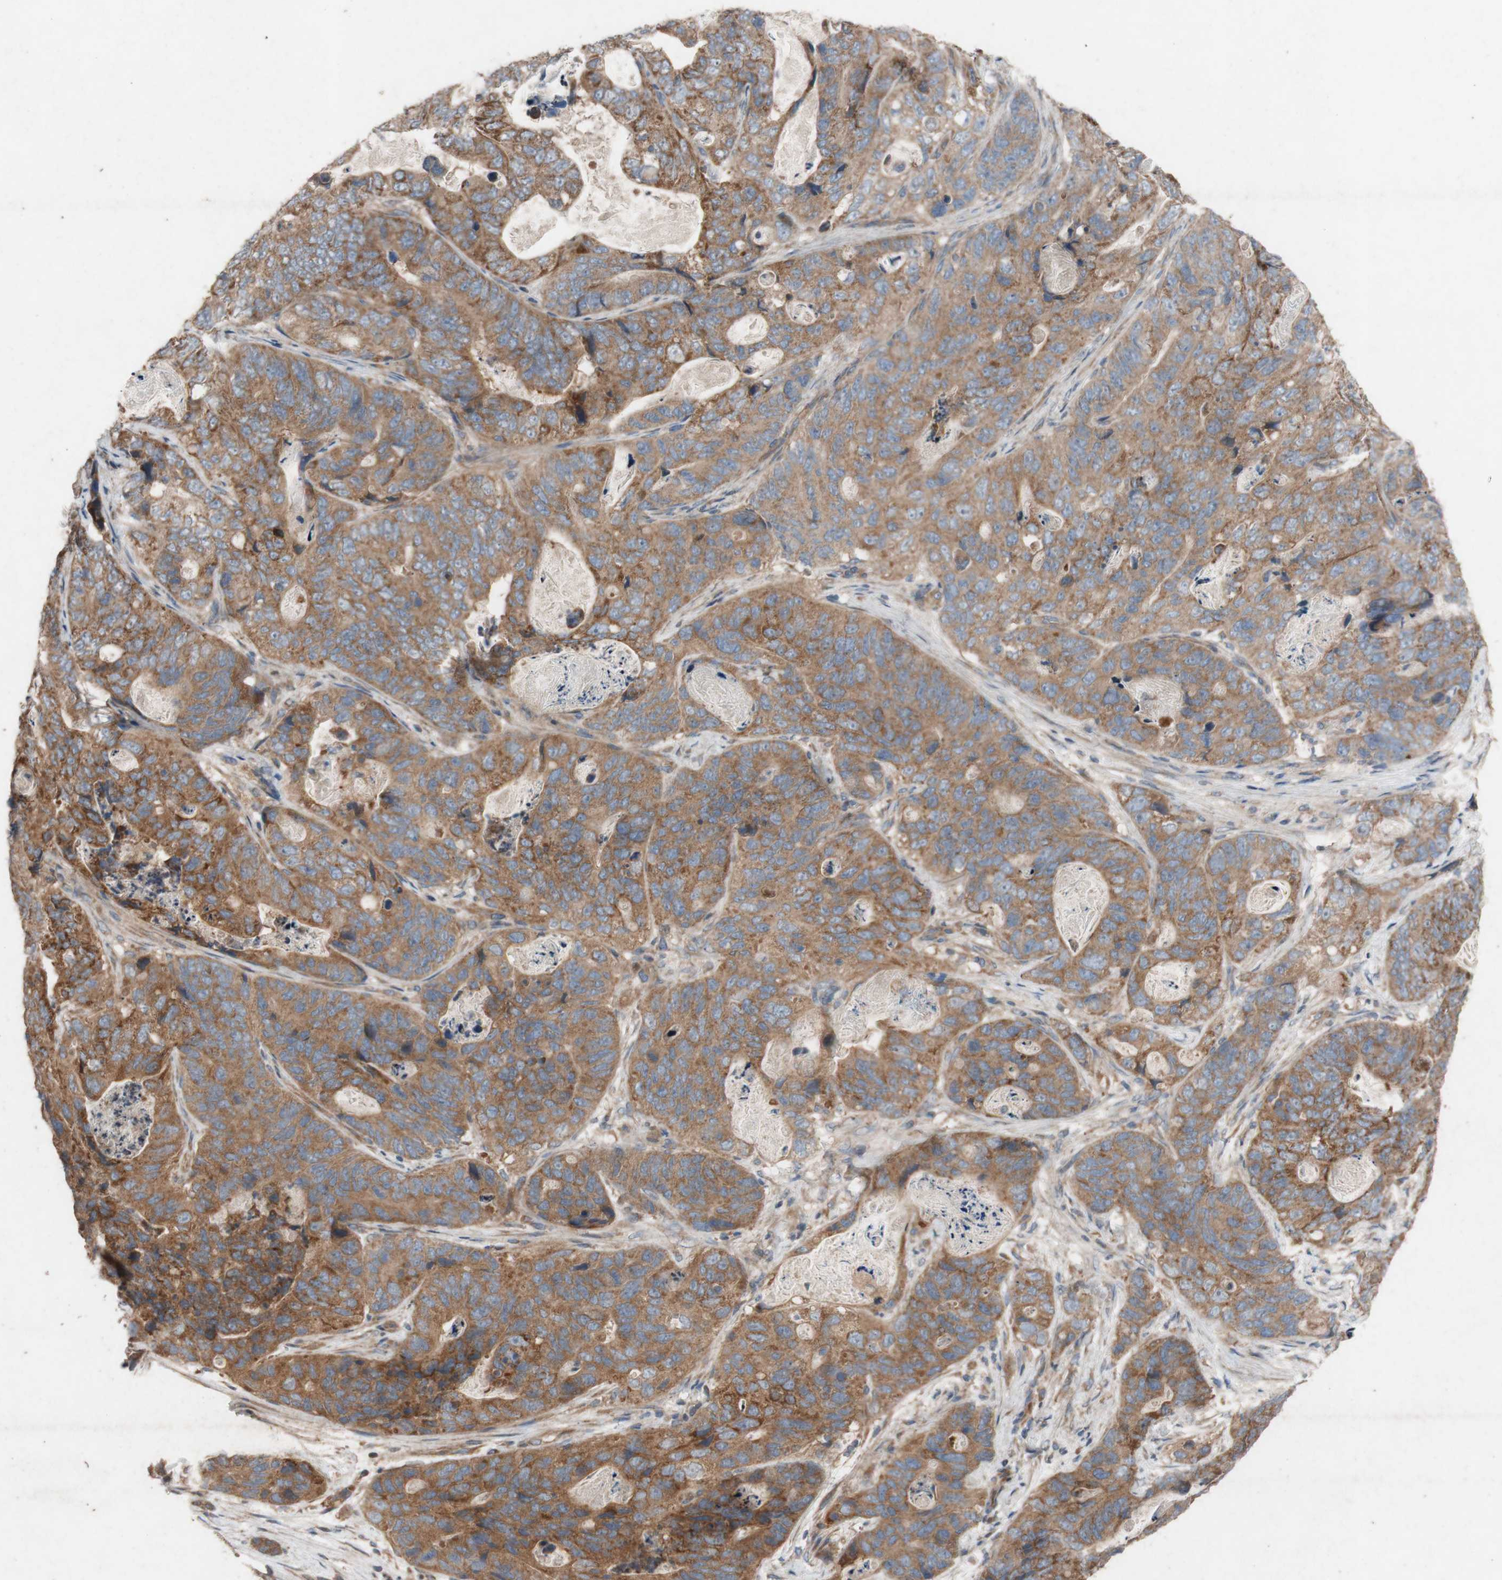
{"staining": {"intensity": "moderate", "quantity": ">75%", "location": "cytoplasmic/membranous"}, "tissue": "stomach cancer", "cell_type": "Tumor cells", "image_type": "cancer", "snomed": [{"axis": "morphology", "description": "Adenocarcinoma, NOS"}, {"axis": "topography", "description": "Stomach"}], "caption": "Approximately >75% of tumor cells in human adenocarcinoma (stomach) show moderate cytoplasmic/membranous protein staining as visualized by brown immunohistochemical staining.", "gene": "TST", "patient": {"sex": "female", "age": 89}}